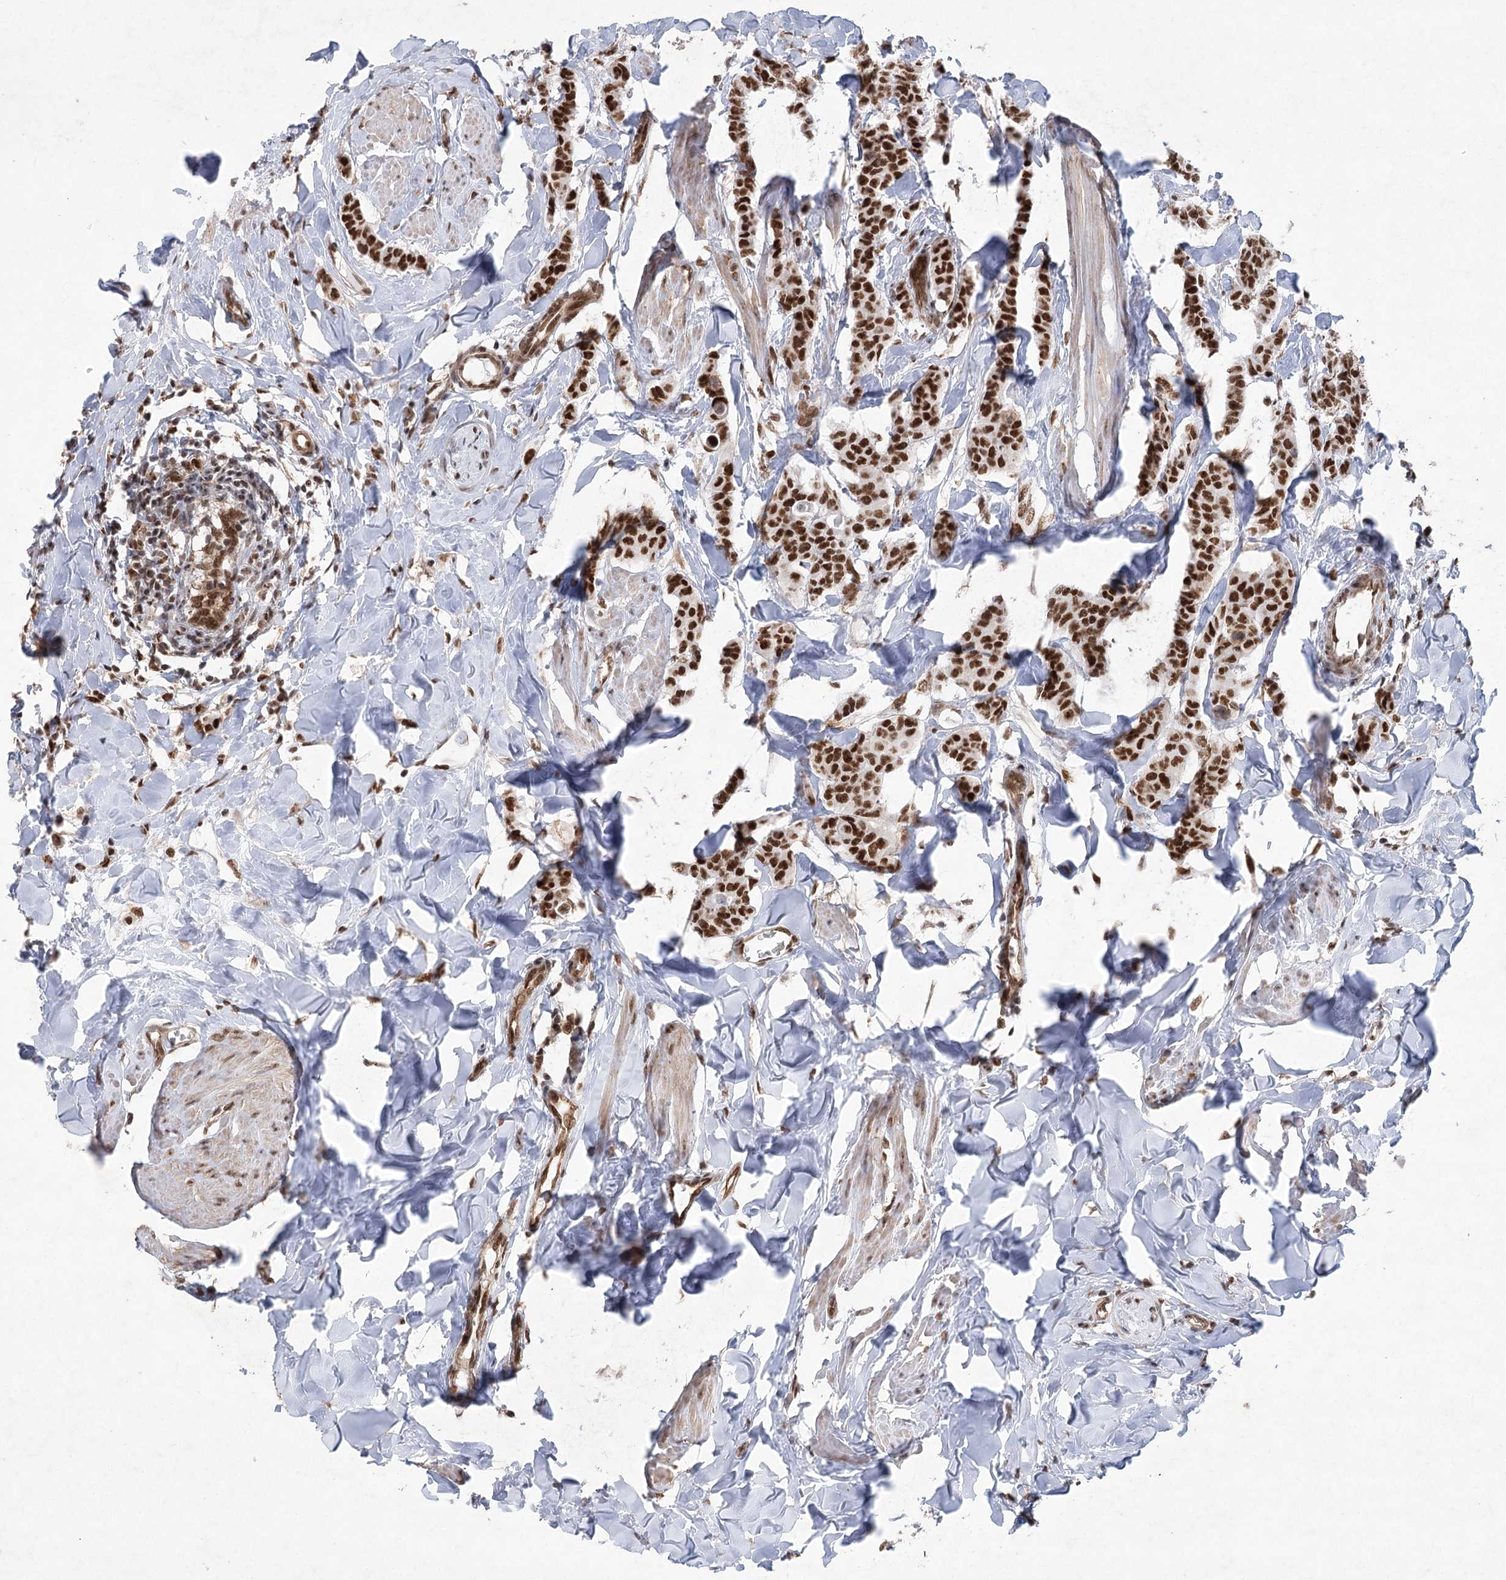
{"staining": {"intensity": "strong", "quantity": ">75%", "location": "nuclear"}, "tissue": "breast cancer", "cell_type": "Tumor cells", "image_type": "cancer", "snomed": [{"axis": "morphology", "description": "Duct carcinoma"}, {"axis": "topography", "description": "Breast"}], "caption": "Immunohistochemical staining of breast invasive ductal carcinoma reveals strong nuclear protein expression in about >75% of tumor cells.", "gene": "ZCCHC8", "patient": {"sex": "female", "age": 40}}